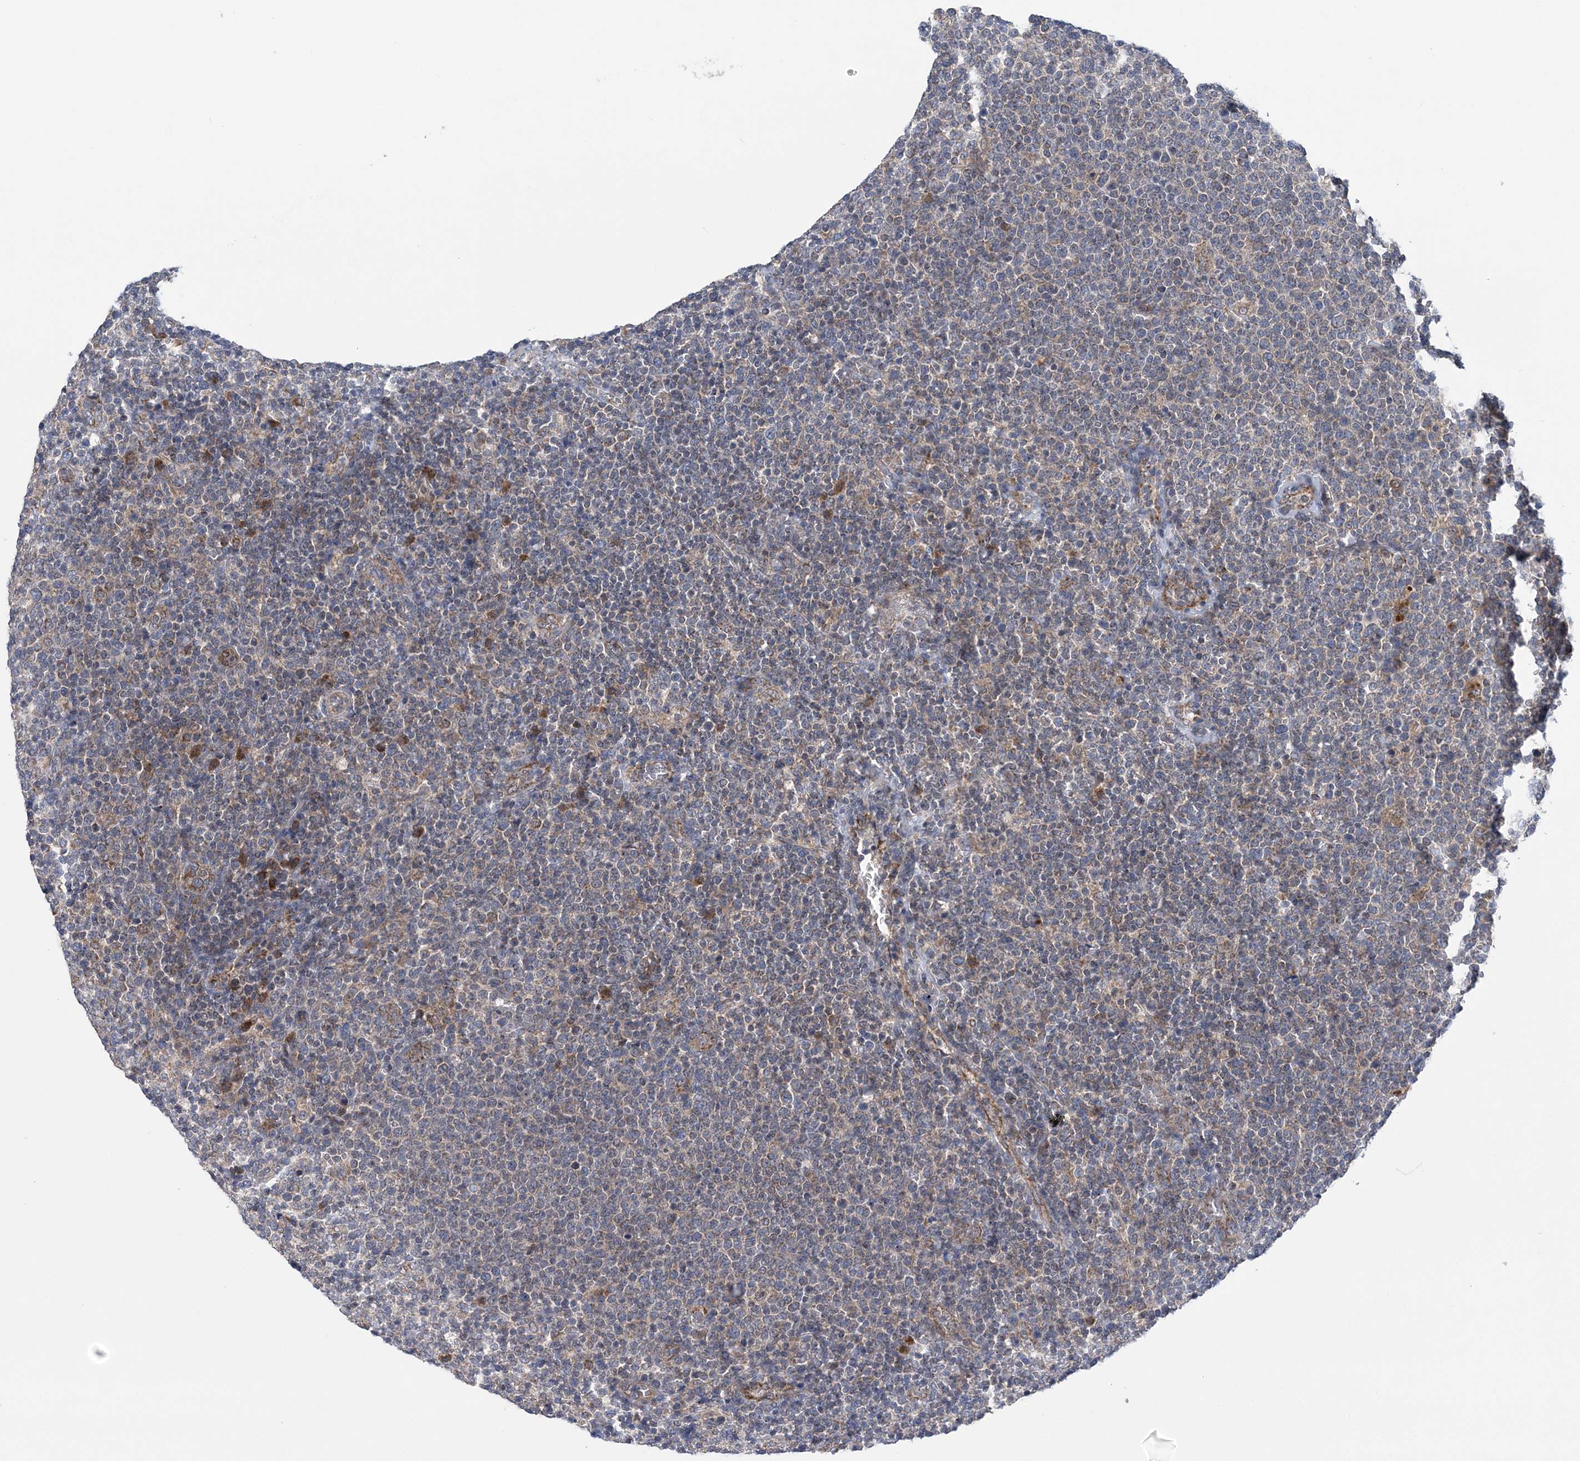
{"staining": {"intensity": "negative", "quantity": "none", "location": "none"}, "tissue": "lymphoma", "cell_type": "Tumor cells", "image_type": "cancer", "snomed": [{"axis": "morphology", "description": "Malignant lymphoma, non-Hodgkin's type, High grade"}, {"axis": "topography", "description": "Lymph node"}], "caption": "Photomicrograph shows no significant protein staining in tumor cells of lymphoma.", "gene": "COPE", "patient": {"sex": "male", "age": 61}}